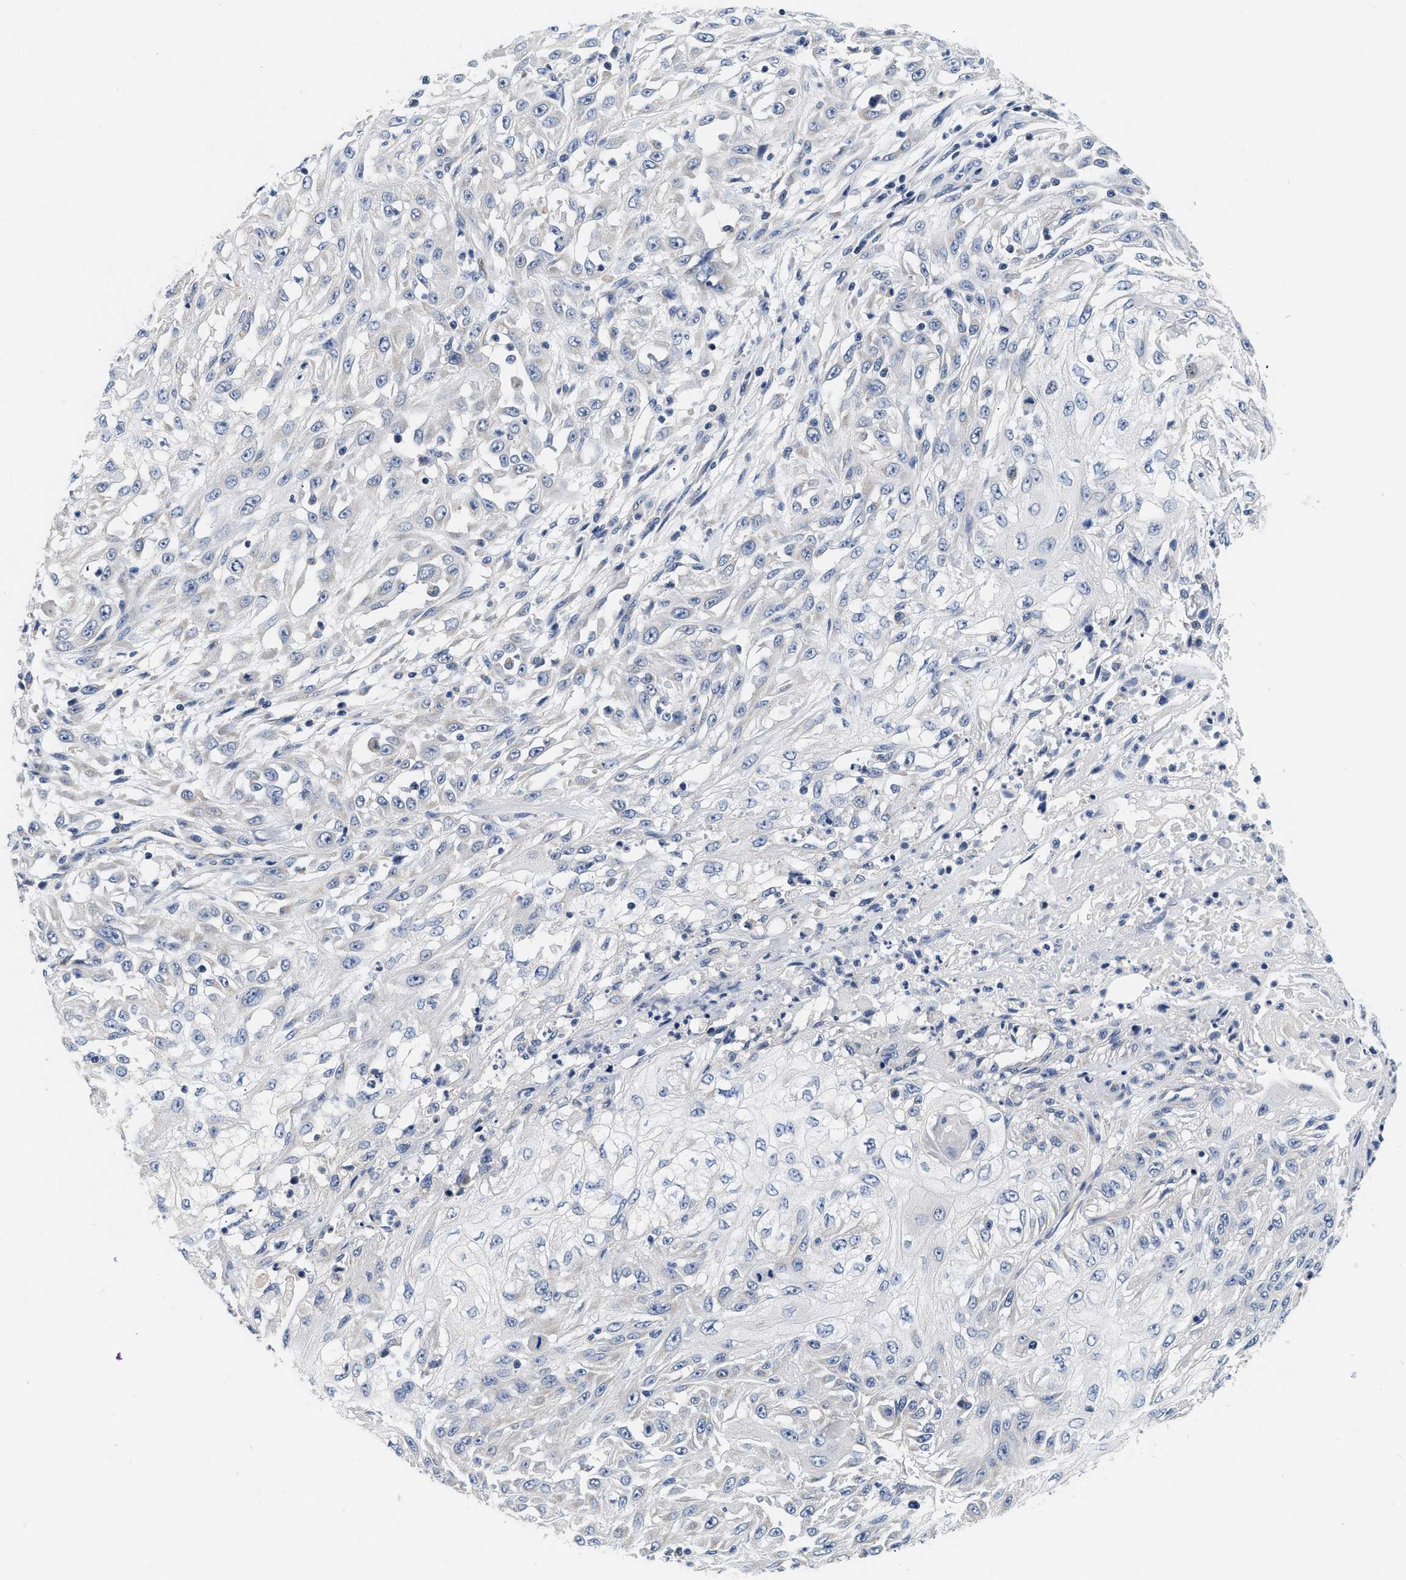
{"staining": {"intensity": "negative", "quantity": "none", "location": "none"}, "tissue": "skin cancer", "cell_type": "Tumor cells", "image_type": "cancer", "snomed": [{"axis": "morphology", "description": "Squamous cell carcinoma, NOS"}, {"axis": "morphology", "description": "Squamous cell carcinoma, metastatic, NOS"}, {"axis": "topography", "description": "Skin"}, {"axis": "topography", "description": "Lymph node"}], "caption": "An image of human skin metastatic squamous cell carcinoma is negative for staining in tumor cells.", "gene": "PDP1", "patient": {"sex": "male", "age": 75}}